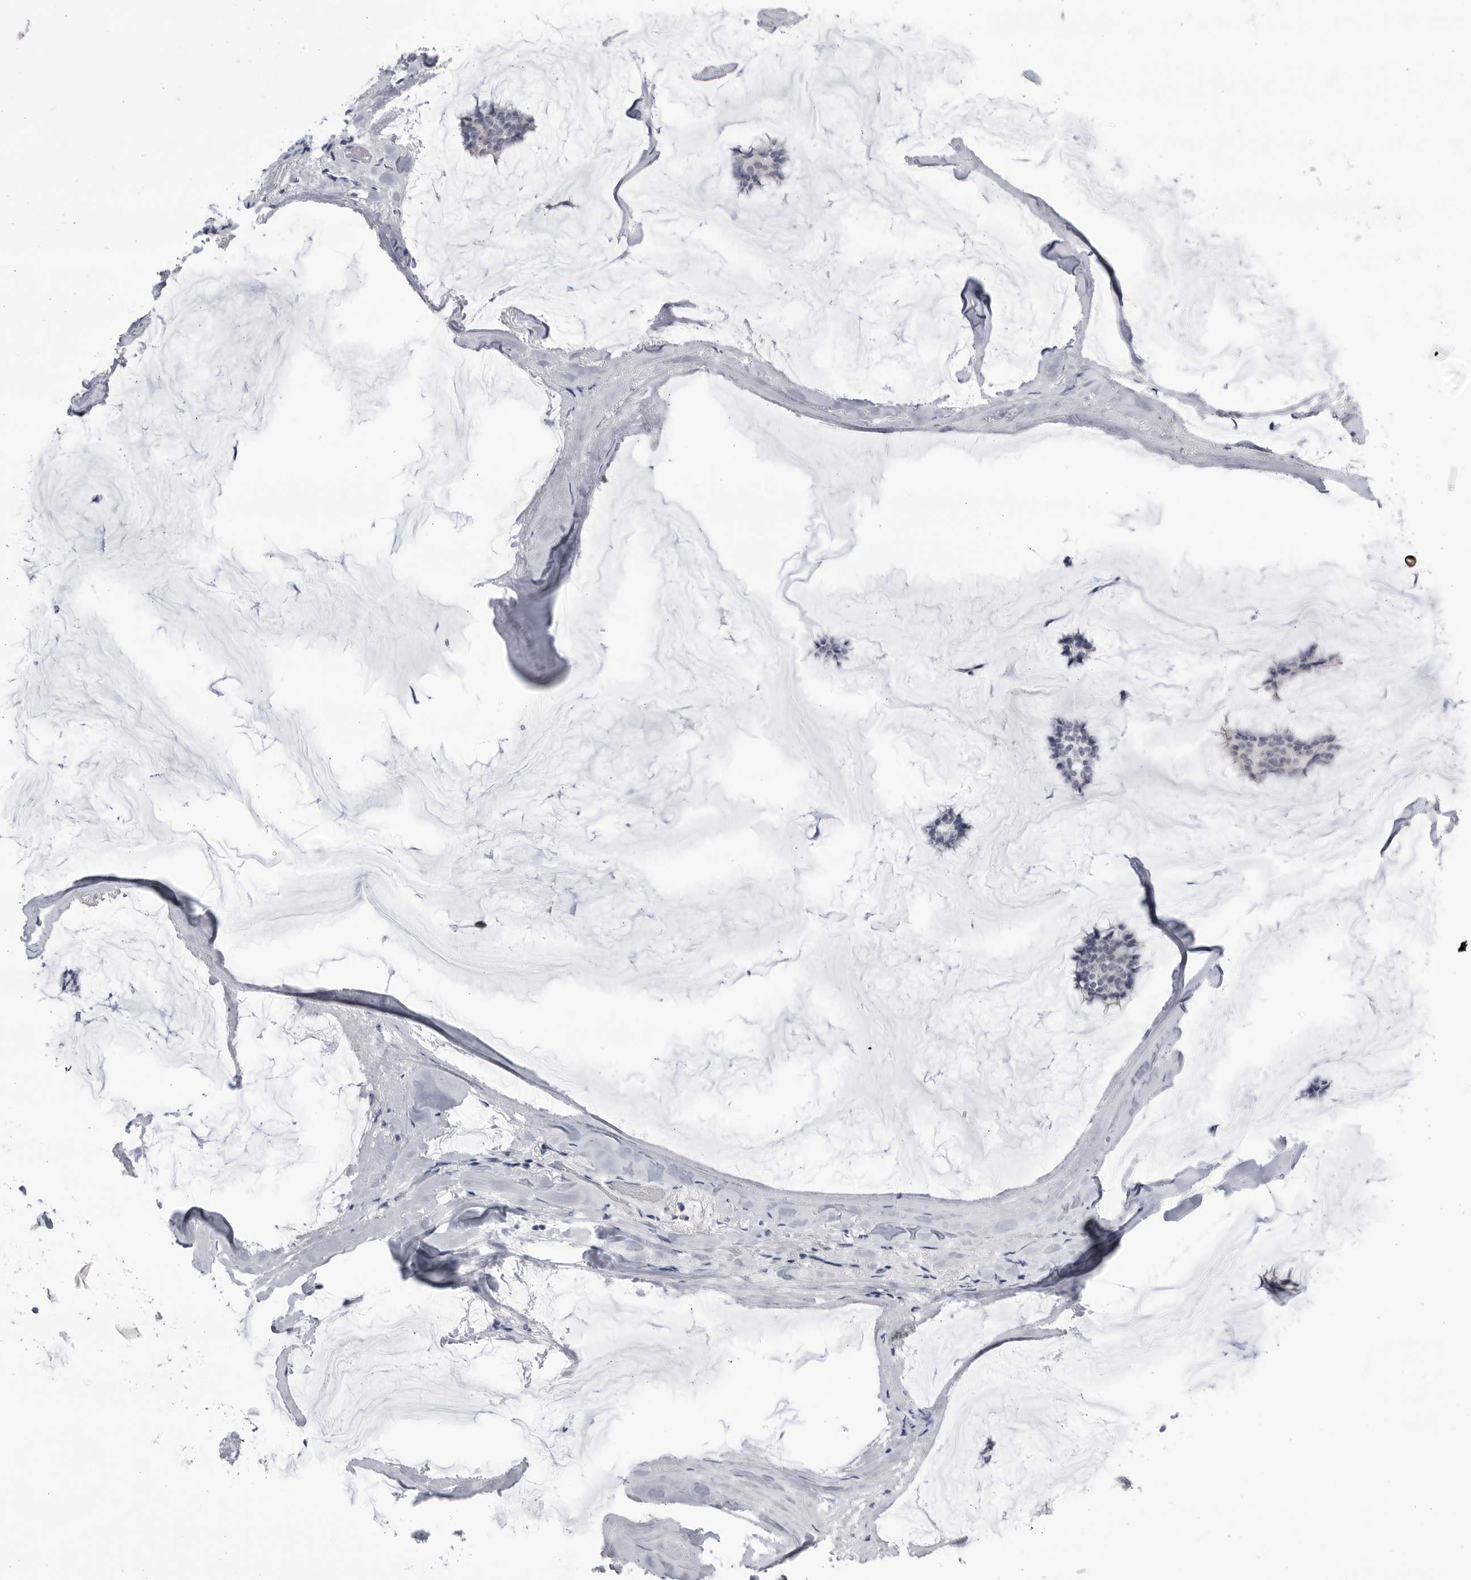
{"staining": {"intensity": "negative", "quantity": "none", "location": "none"}, "tissue": "breast cancer", "cell_type": "Tumor cells", "image_type": "cancer", "snomed": [{"axis": "morphology", "description": "Duct carcinoma"}, {"axis": "topography", "description": "Breast"}], "caption": "DAB immunohistochemical staining of human invasive ductal carcinoma (breast) reveals no significant expression in tumor cells.", "gene": "CCDC181", "patient": {"sex": "female", "age": 93}}